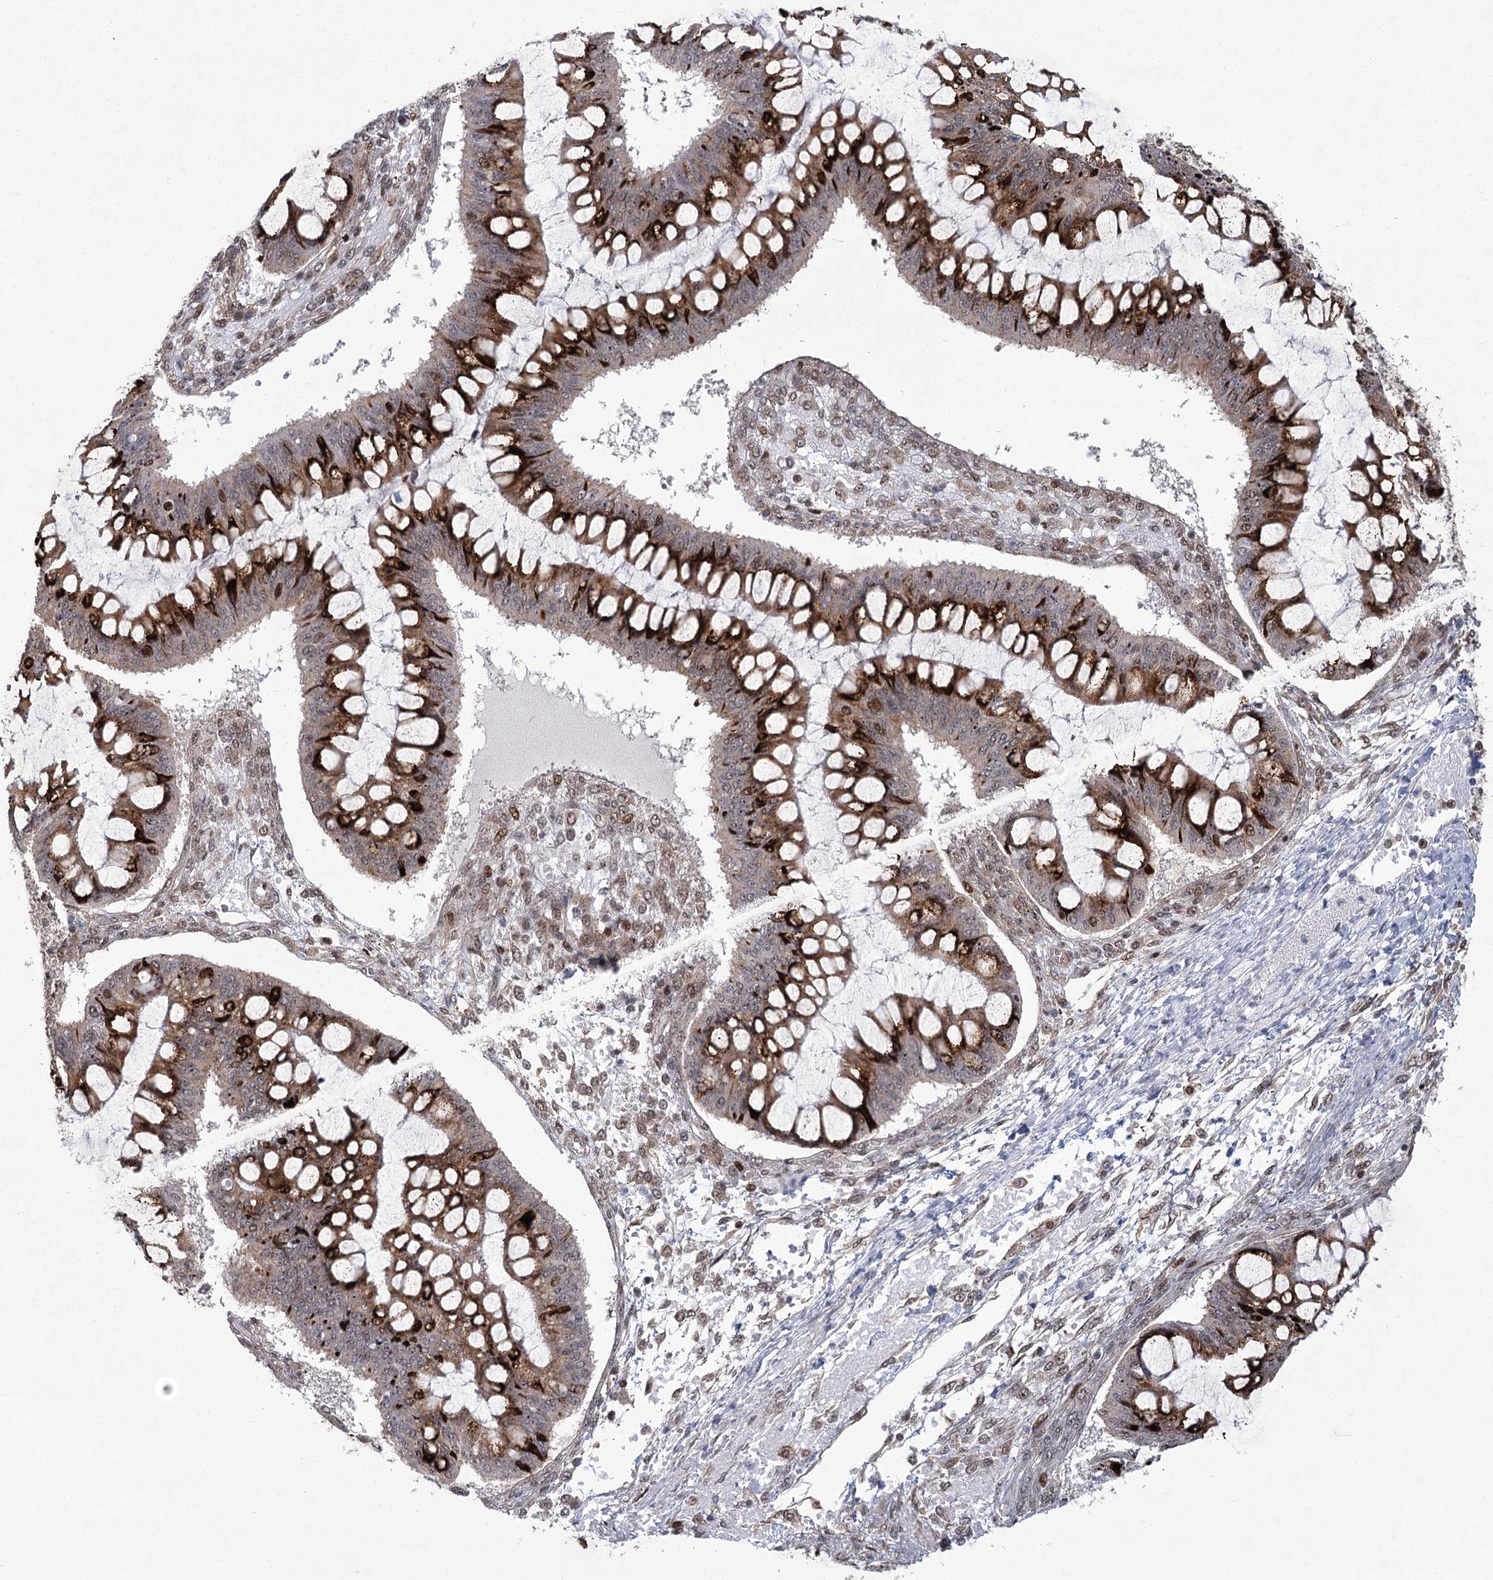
{"staining": {"intensity": "strong", "quantity": ">75%", "location": "cytoplasmic/membranous"}, "tissue": "ovarian cancer", "cell_type": "Tumor cells", "image_type": "cancer", "snomed": [{"axis": "morphology", "description": "Cystadenocarcinoma, mucinous, NOS"}, {"axis": "topography", "description": "Ovary"}], "caption": "A brown stain shows strong cytoplasmic/membranous positivity of a protein in ovarian cancer (mucinous cystadenocarcinoma) tumor cells.", "gene": "PARM1", "patient": {"sex": "female", "age": 73}}